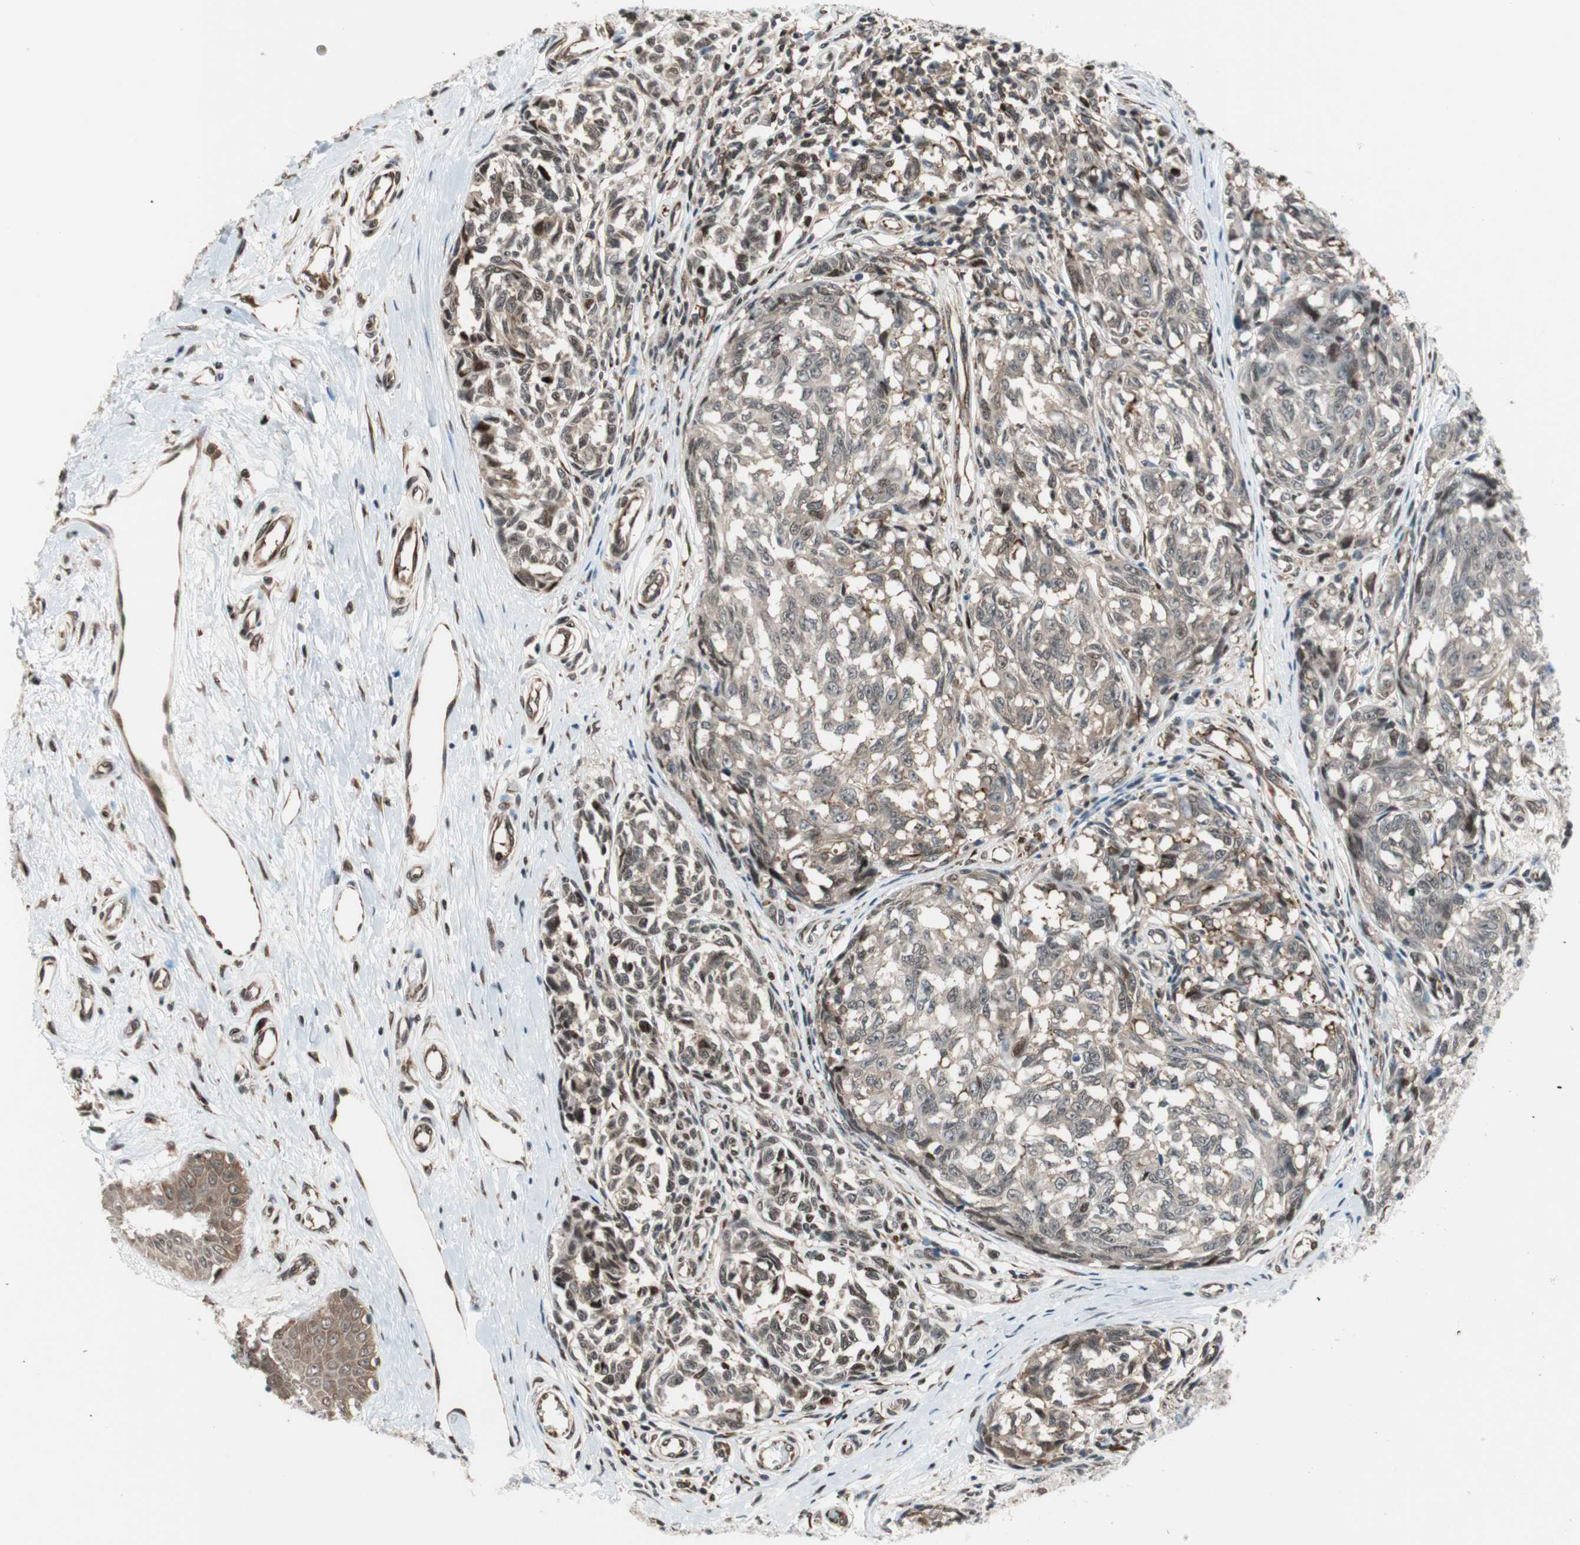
{"staining": {"intensity": "weak", "quantity": "<25%", "location": "cytoplasmic/membranous"}, "tissue": "melanoma", "cell_type": "Tumor cells", "image_type": "cancer", "snomed": [{"axis": "morphology", "description": "Malignant melanoma, NOS"}, {"axis": "topography", "description": "Skin"}], "caption": "Tumor cells are negative for brown protein staining in malignant melanoma.", "gene": "ZNF512B", "patient": {"sex": "female", "age": 64}}